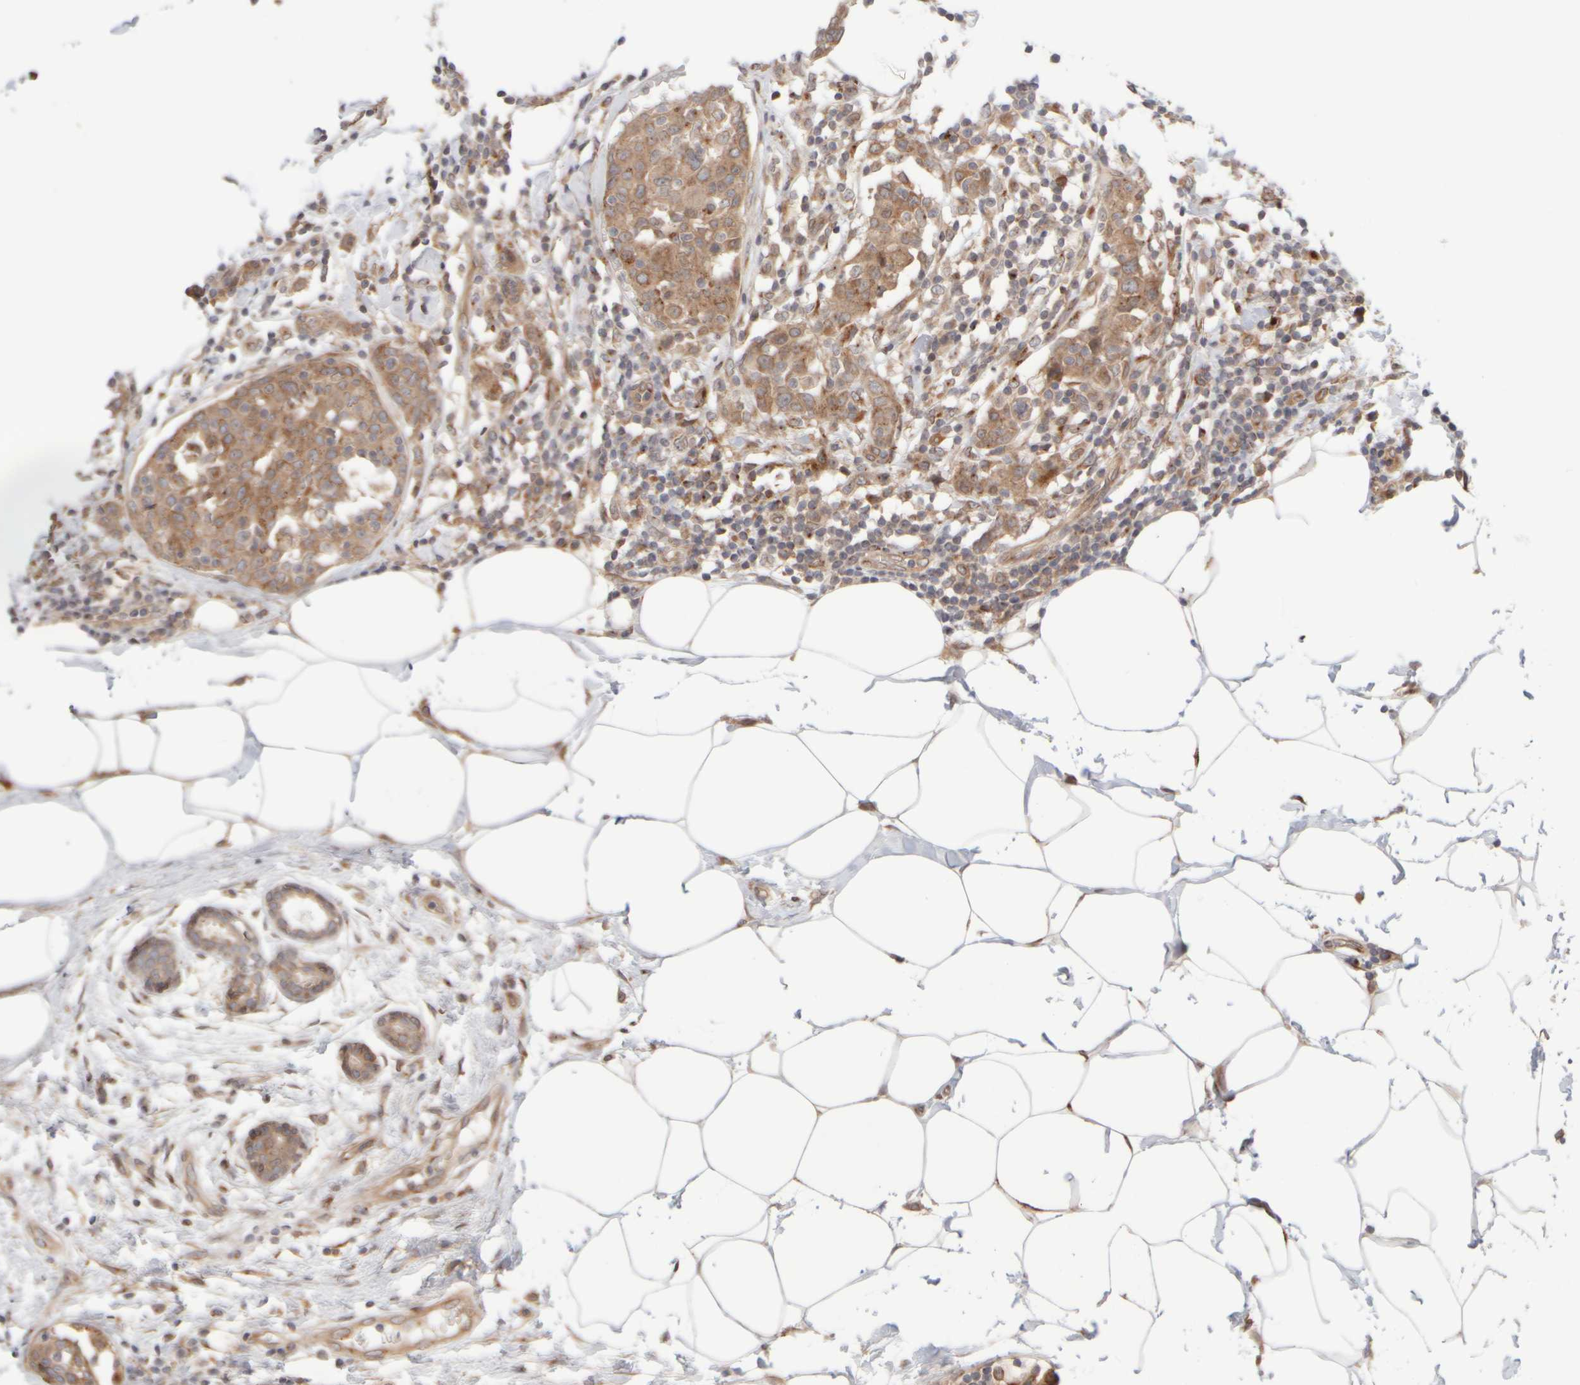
{"staining": {"intensity": "moderate", "quantity": ">75%", "location": "cytoplasmic/membranous"}, "tissue": "breast cancer", "cell_type": "Tumor cells", "image_type": "cancer", "snomed": [{"axis": "morphology", "description": "Normal tissue, NOS"}, {"axis": "morphology", "description": "Duct carcinoma"}, {"axis": "topography", "description": "Breast"}], "caption": "Breast cancer (infiltrating ductal carcinoma) tissue reveals moderate cytoplasmic/membranous positivity in about >75% of tumor cells, visualized by immunohistochemistry.", "gene": "GCN1", "patient": {"sex": "female", "age": 37}}